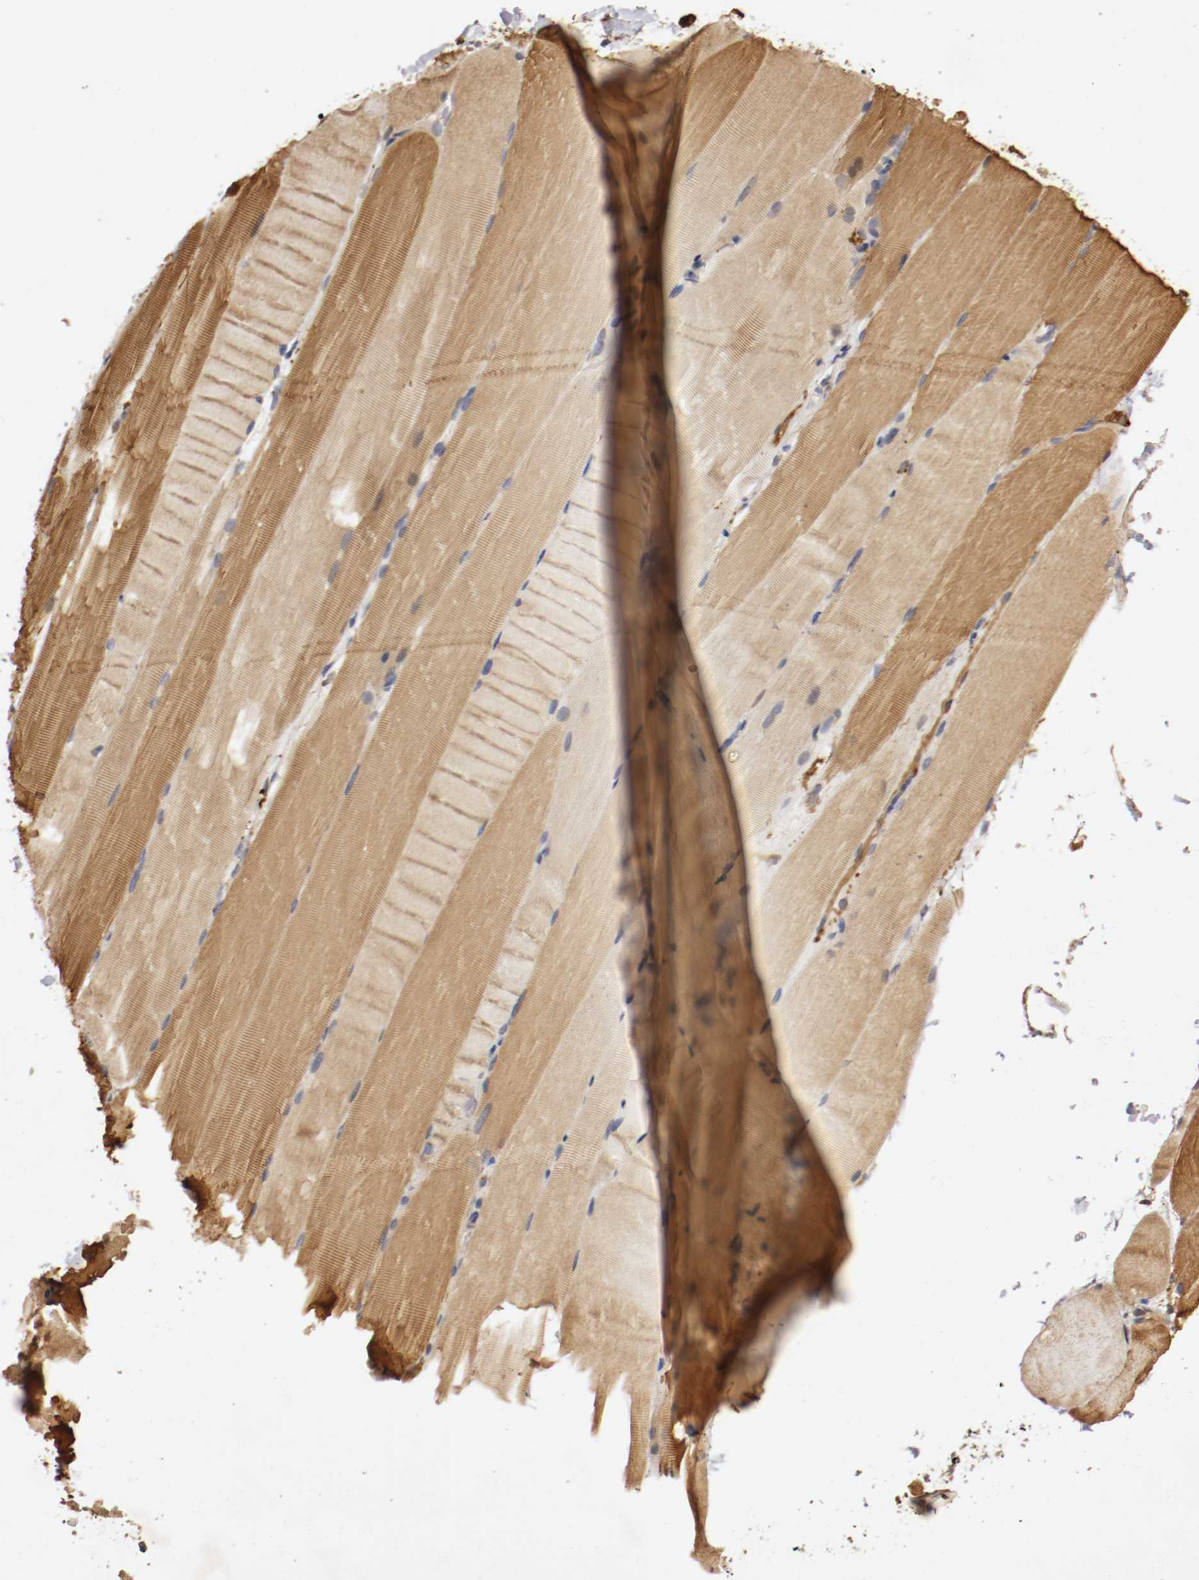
{"staining": {"intensity": "moderate", "quantity": ">75%", "location": "cytoplasmic/membranous"}, "tissue": "skeletal muscle", "cell_type": "Myocytes", "image_type": "normal", "snomed": [{"axis": "morphology", "description": "Normal tissue, NOS"}, {"axis": "topography", "description": "Skeletal muscle"}, {"axis": "topography", "description": "Parathyroid gland"}], "caption": "Approximately >75% of myocytes in unremarkable human skeletal muscle display moderate cytoplasmic/membranous protein staining as visualized by brown immunohistochemical staining.", "gene": "VEZT", "patient": {"sex": "female", "age": 37}}